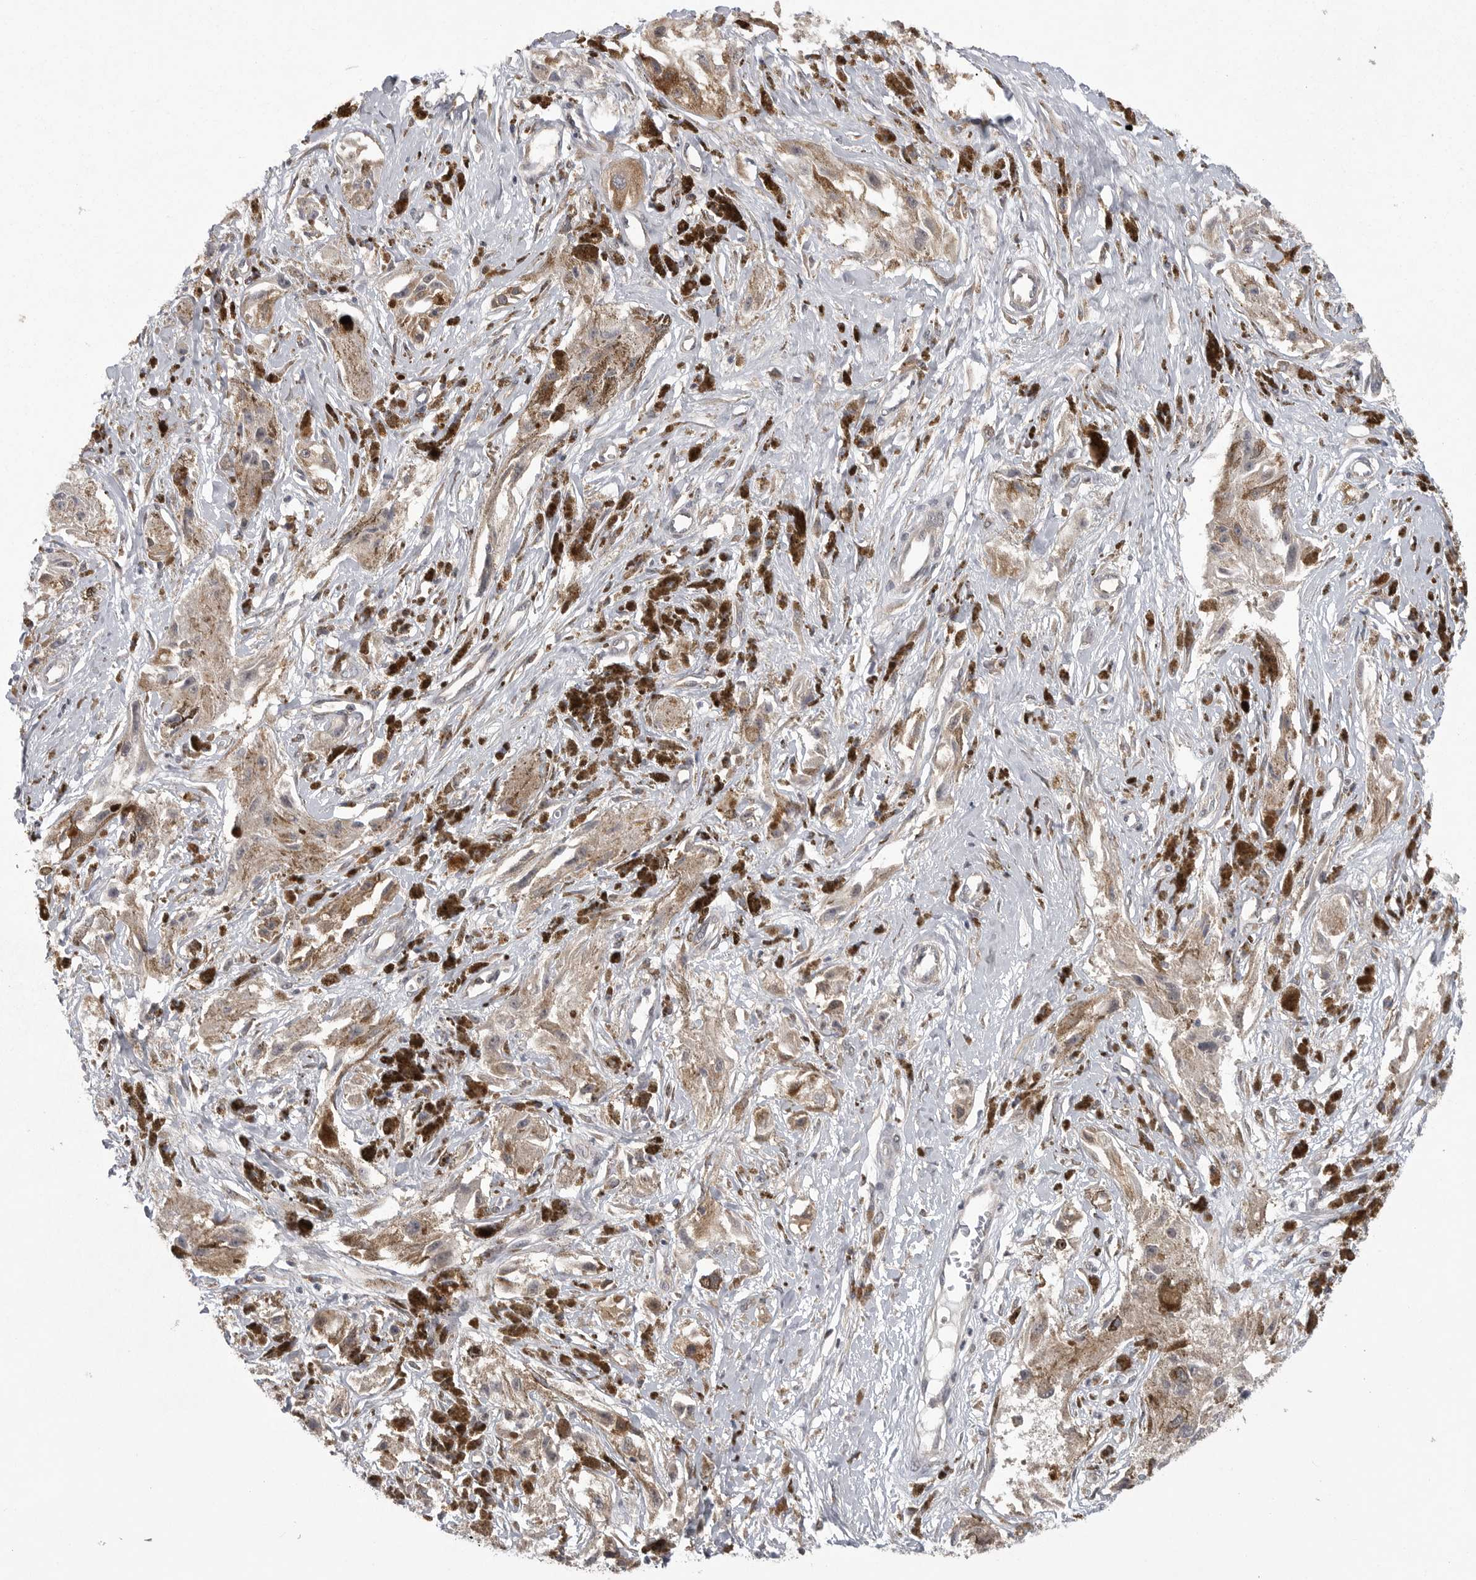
{"staining": {"intensity": "moderate", "quantity": ">75%", "location": "cytoplasmic/membranous"}, "tissue": "melanoma", "cell_type": "Tumor cells", "image_type": "cancer", "snomed": [{"axis": "morphology", "description": "Malignant melanoma, NOS"}, {"axis": "topography", "description": "Skin"}], "caption": "Moderate cytoplasmic/membranous protein positivity is present in approximately >75% of tumor cells in malignant melanoma. (Brightfield microscopy of DAB IHC at high magnification).", "gene": "CACYBP", "patient": {"sex": "male", "age": 88}}